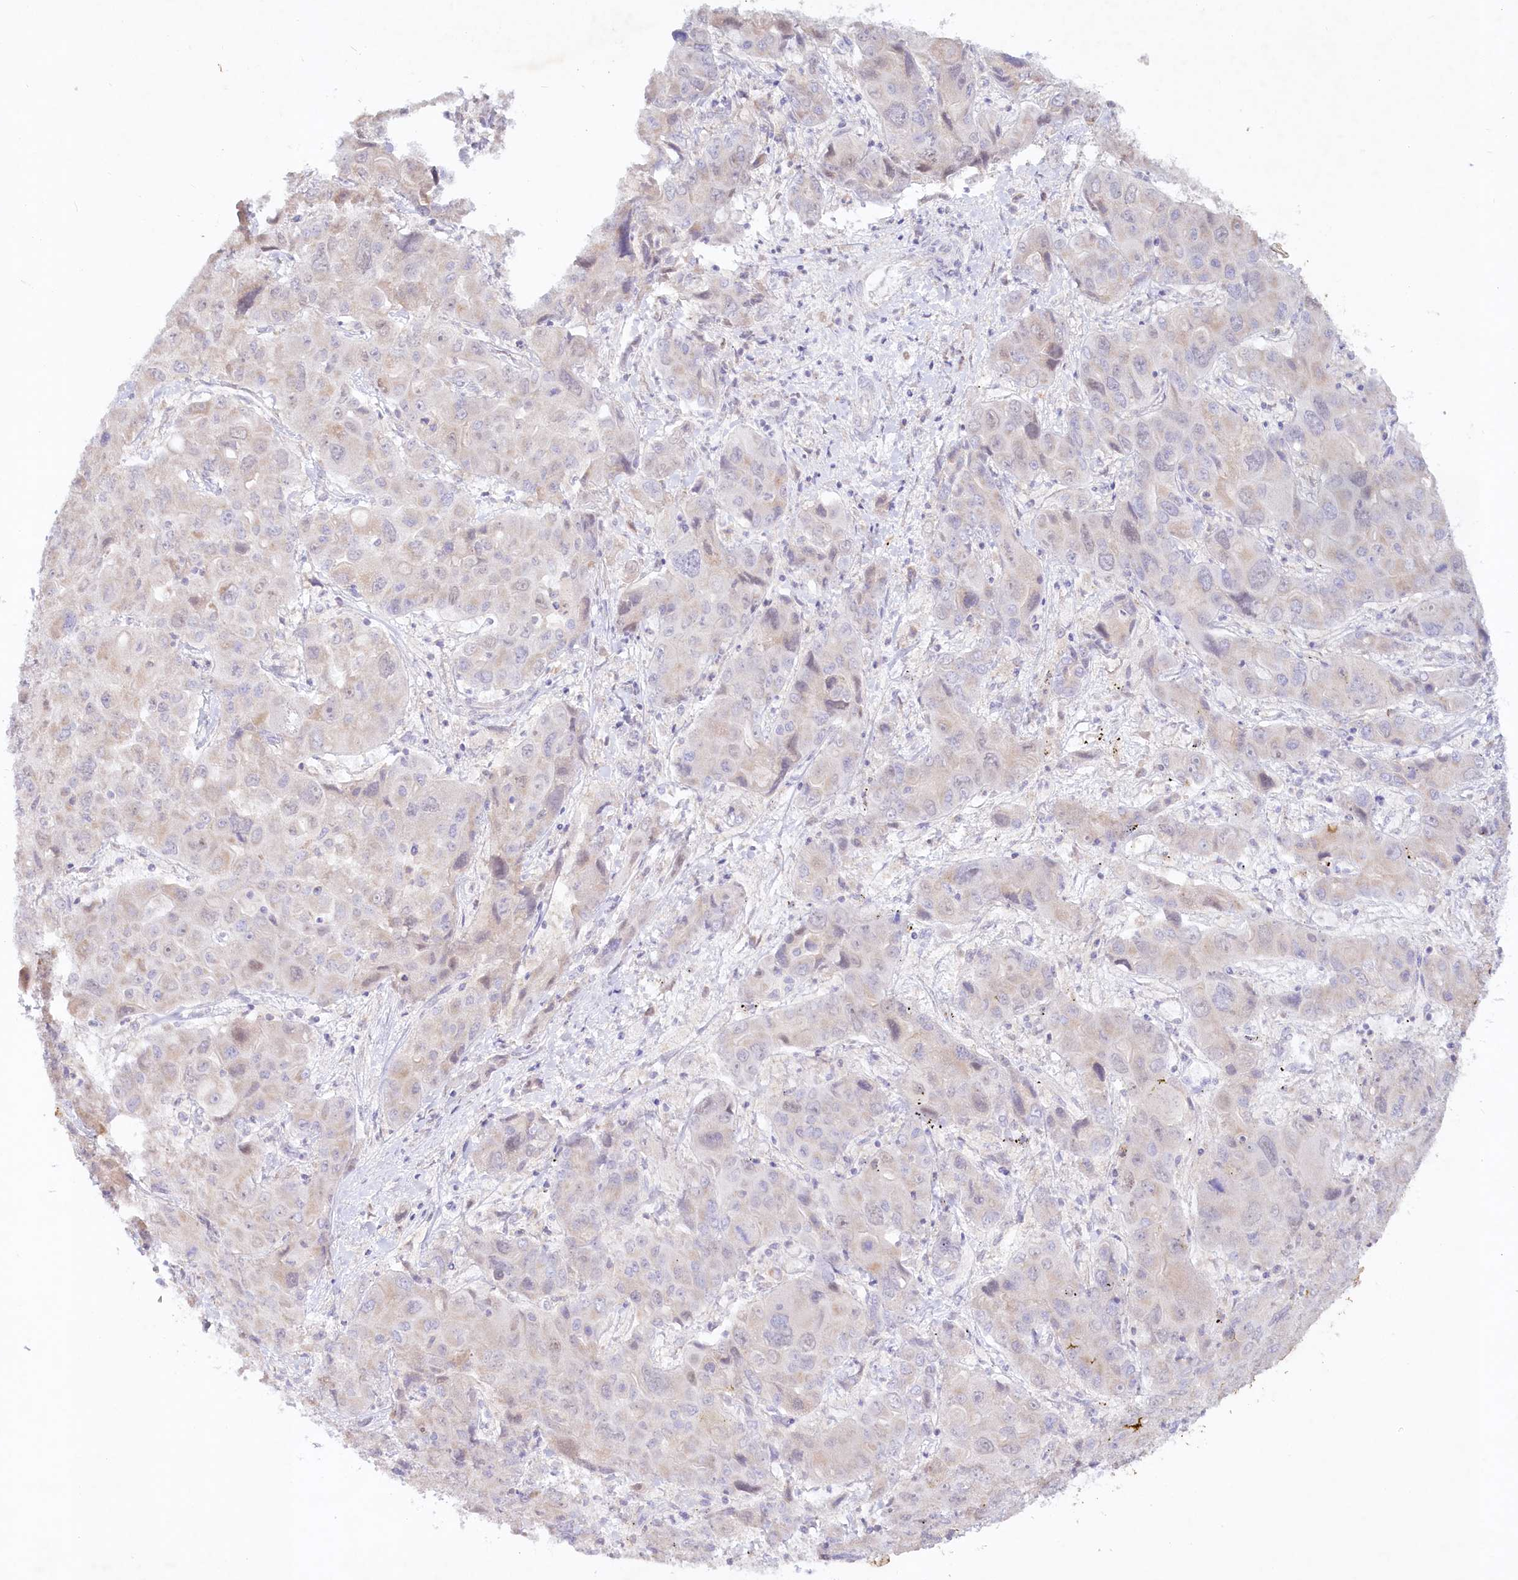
{"staining": {"intensity": "weak", "quantity": "<25%", "location": "cytoplasmic/membranous"}, "tissue": "liver cancer", "cell_type": "Tumor cells", "image_type": "cancer", "snomed": [{"axis": "morphology", "description": "Cholangiocarcinoma"}, {"axis": "topography", "description": "Liver"}], "caption": "Protein analysis of liver cancer displays no significant staining in tumor cells. Brightfield microscopy of immunohistochemistry (IHC) stained with DAB (3,3'-diaminobenzidine) (brown) and hematoxylin (blue), captured at high magnification.", "gene": "PSAPL1", "patient": {"sex": "male", "age": 67}}